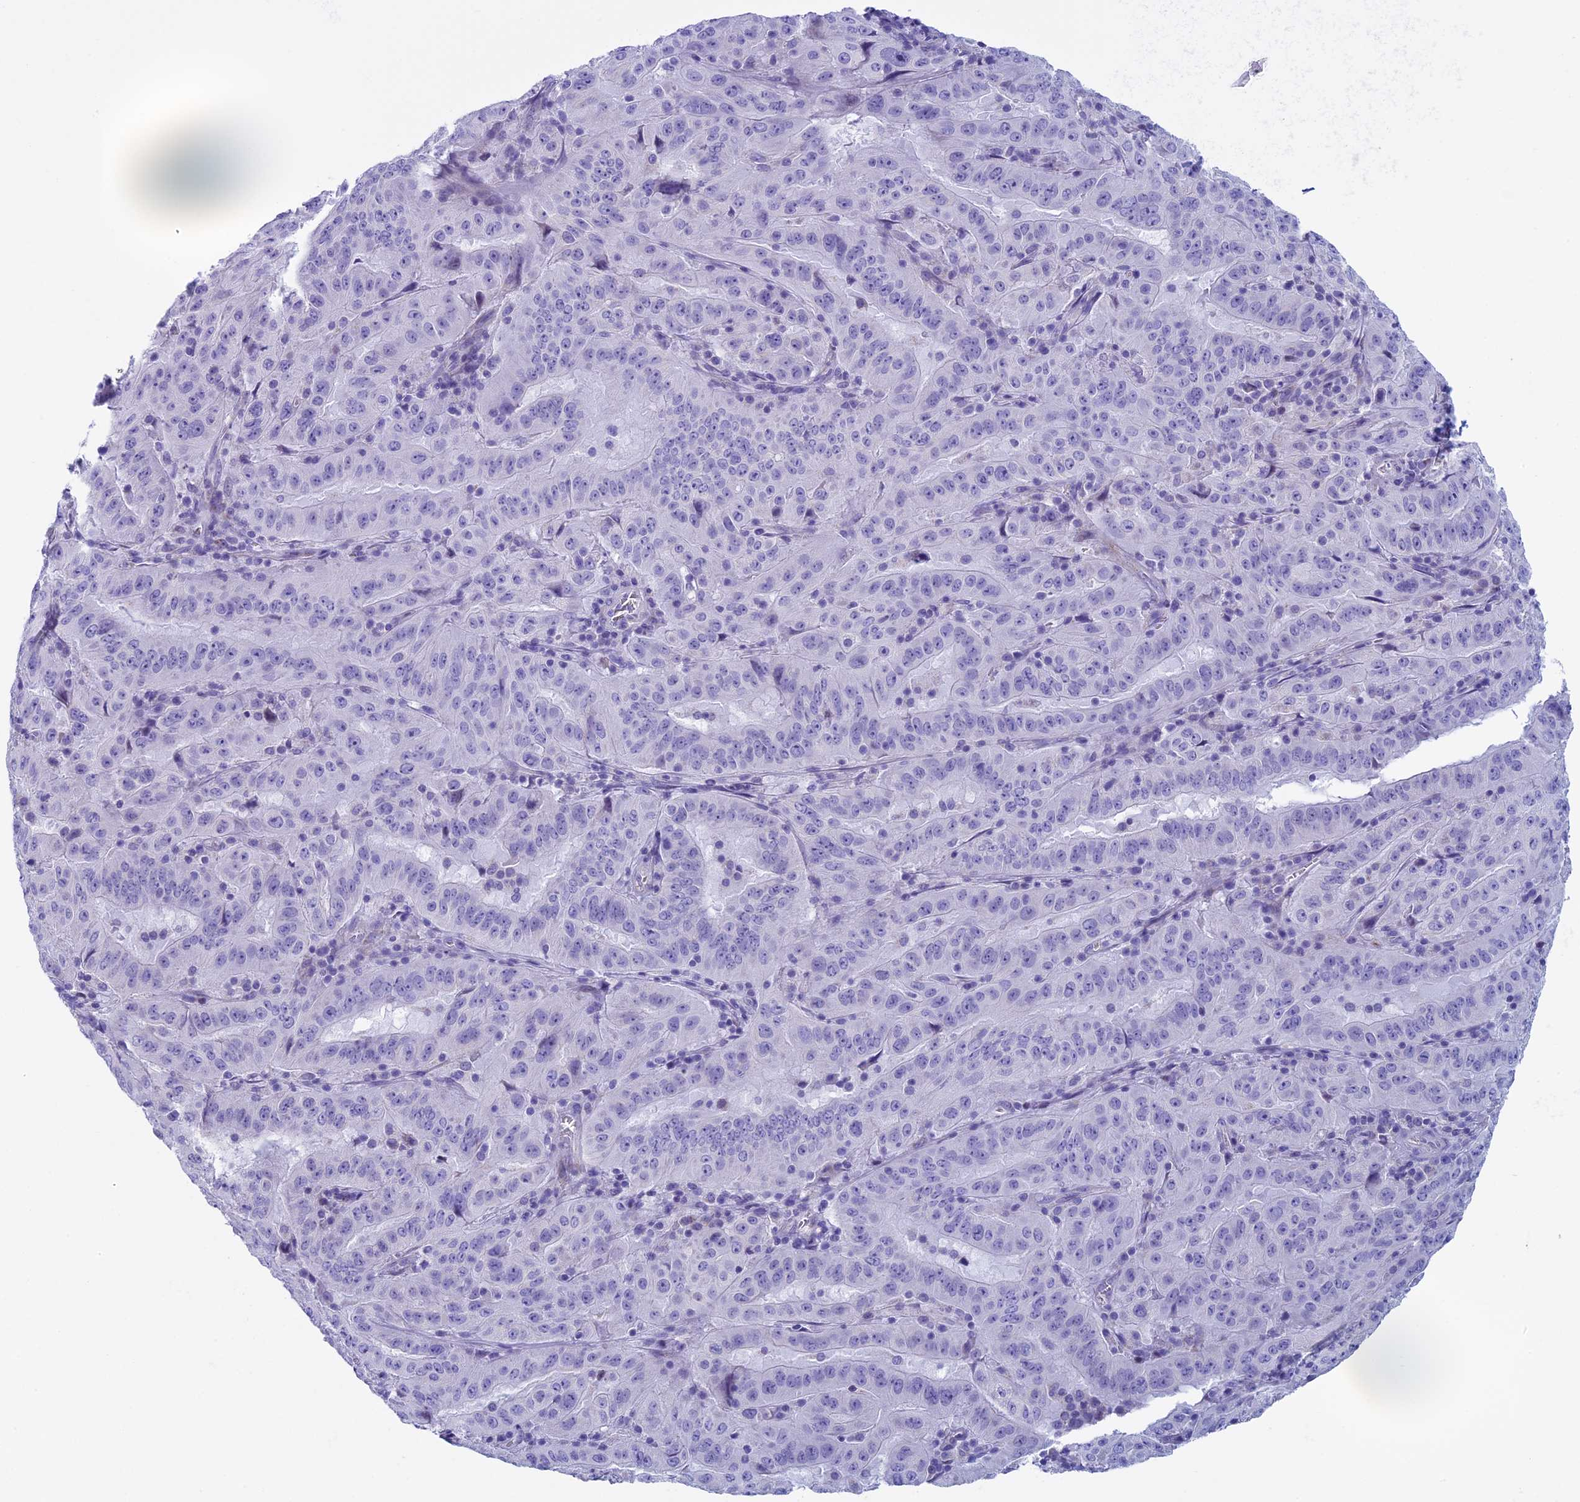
{"staining": {"intensity": "negative", "quantity": "none", "location": "none"}, "tissue": "pancreatic cancer", "cell_type": "Tumor cells", "image_type": "cancer", "snomed": [{"axis": "morphology", "description": "Adenocarcinoma, NOS"}, {"axis": "topography", "description": "Pancreas"}], "caption": "The photomicrograph exhibits no significant positivity in tumor cells of pancreatic adenocarcinoma. (Immunohistochemistry, brightfield microscopy, high magnification).", "gene": "ZNF563", "patient": {"sex": "male", "age": 63}}